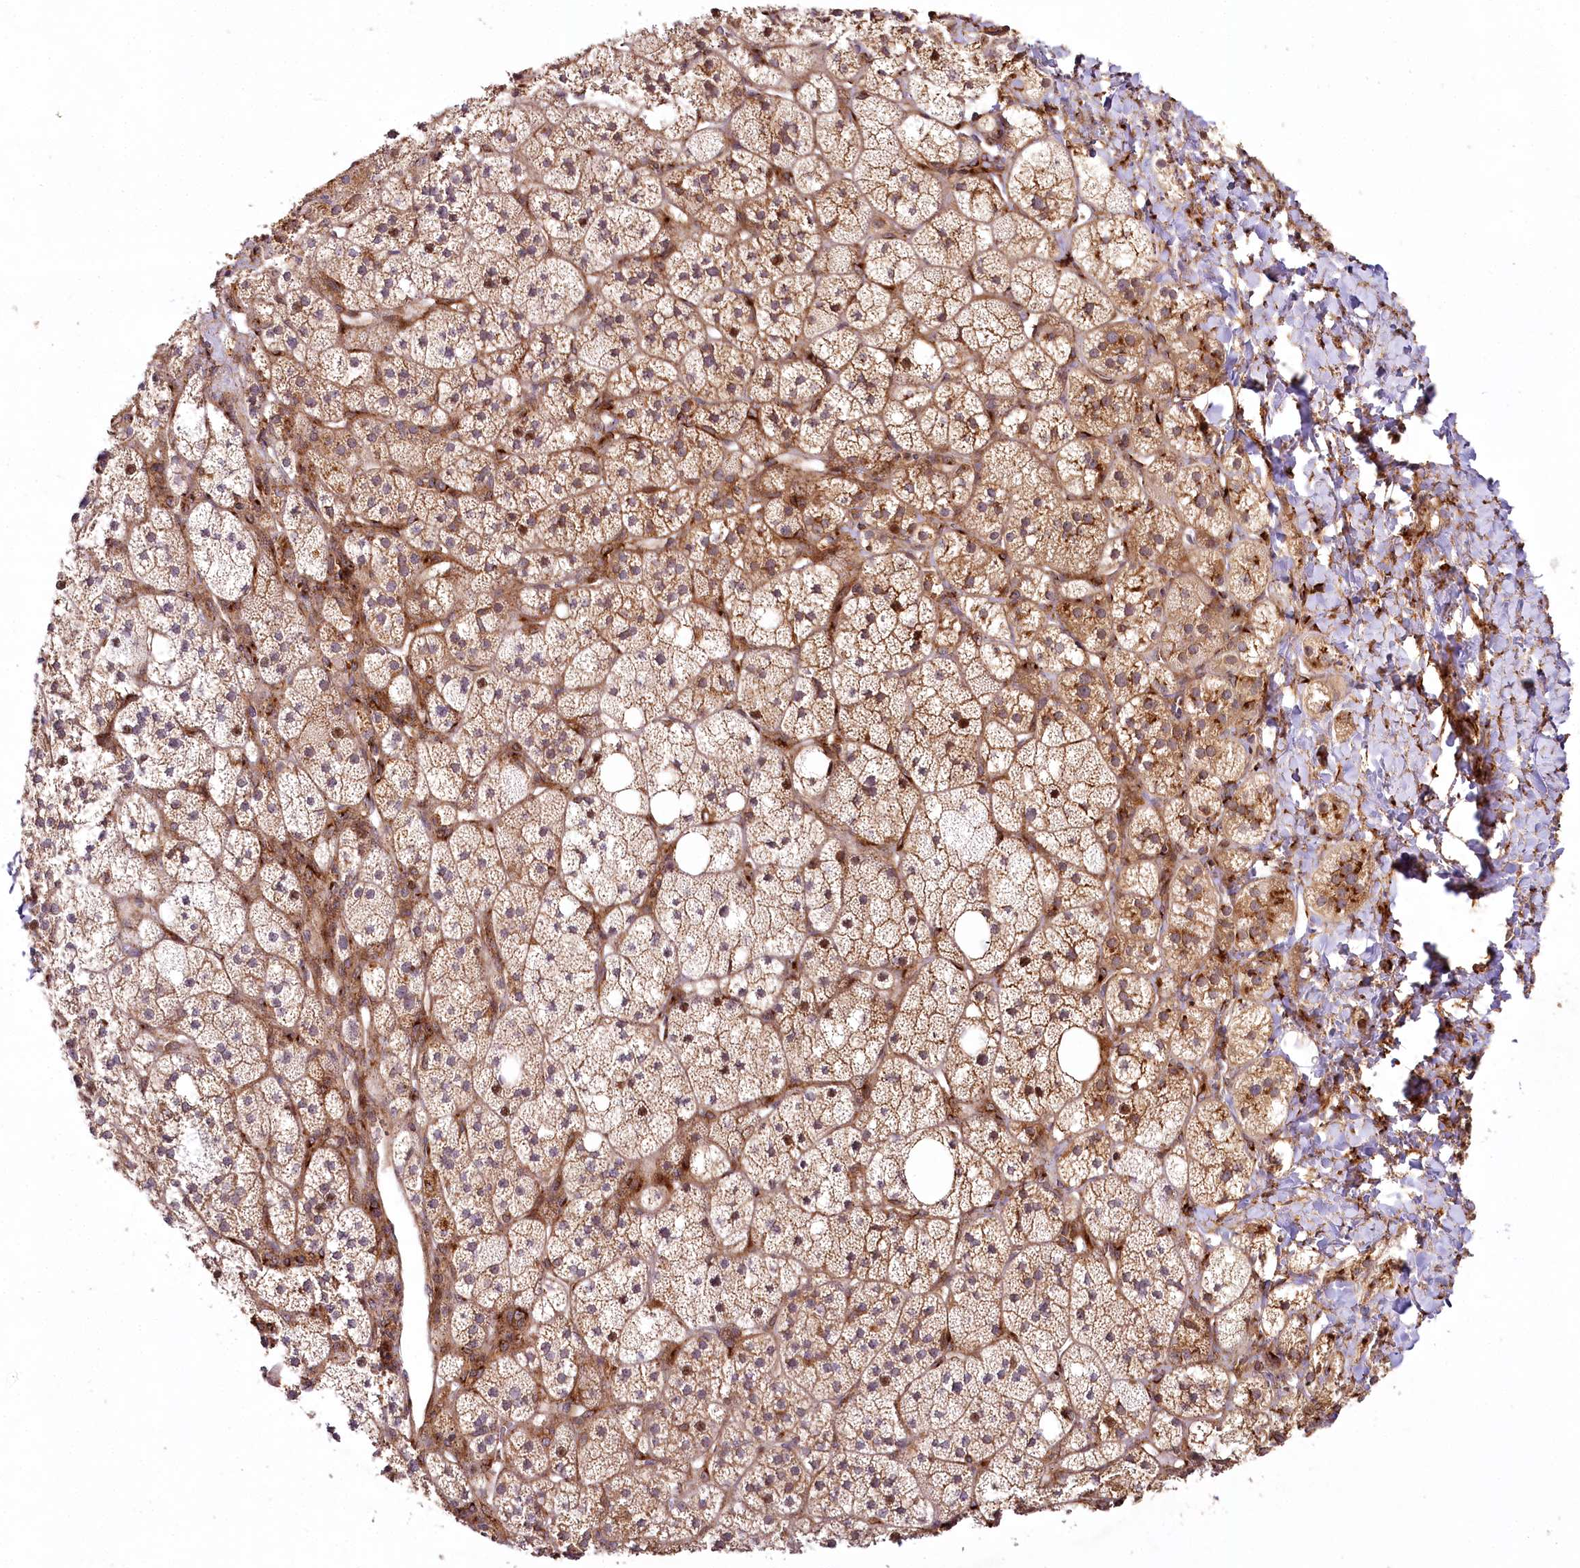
{"staining": {"intensity": "moderate", "quantity": ">75%", "location": "cytoplasmic/membranous,nuclear"}, "tissue": "adrenal gland", "cell_type": "Glandular cells", "image_type": "normal", "snomed": [{"axis": "morphology", "description": "Normal tissue, NOS"}, {"axis": "topography", "description": "Adrenal gland"}], "caption": "The histopathology image reveals a brown stain indicating the presence of a protein in the cytoplasmic/membranous,nuclear of glandular cells in adrenal gland. (DAB = brown stain, brightfield microscopy at high magnification).", "gene": "COPG1", "patient": {"sex": "male", "age": 61}}